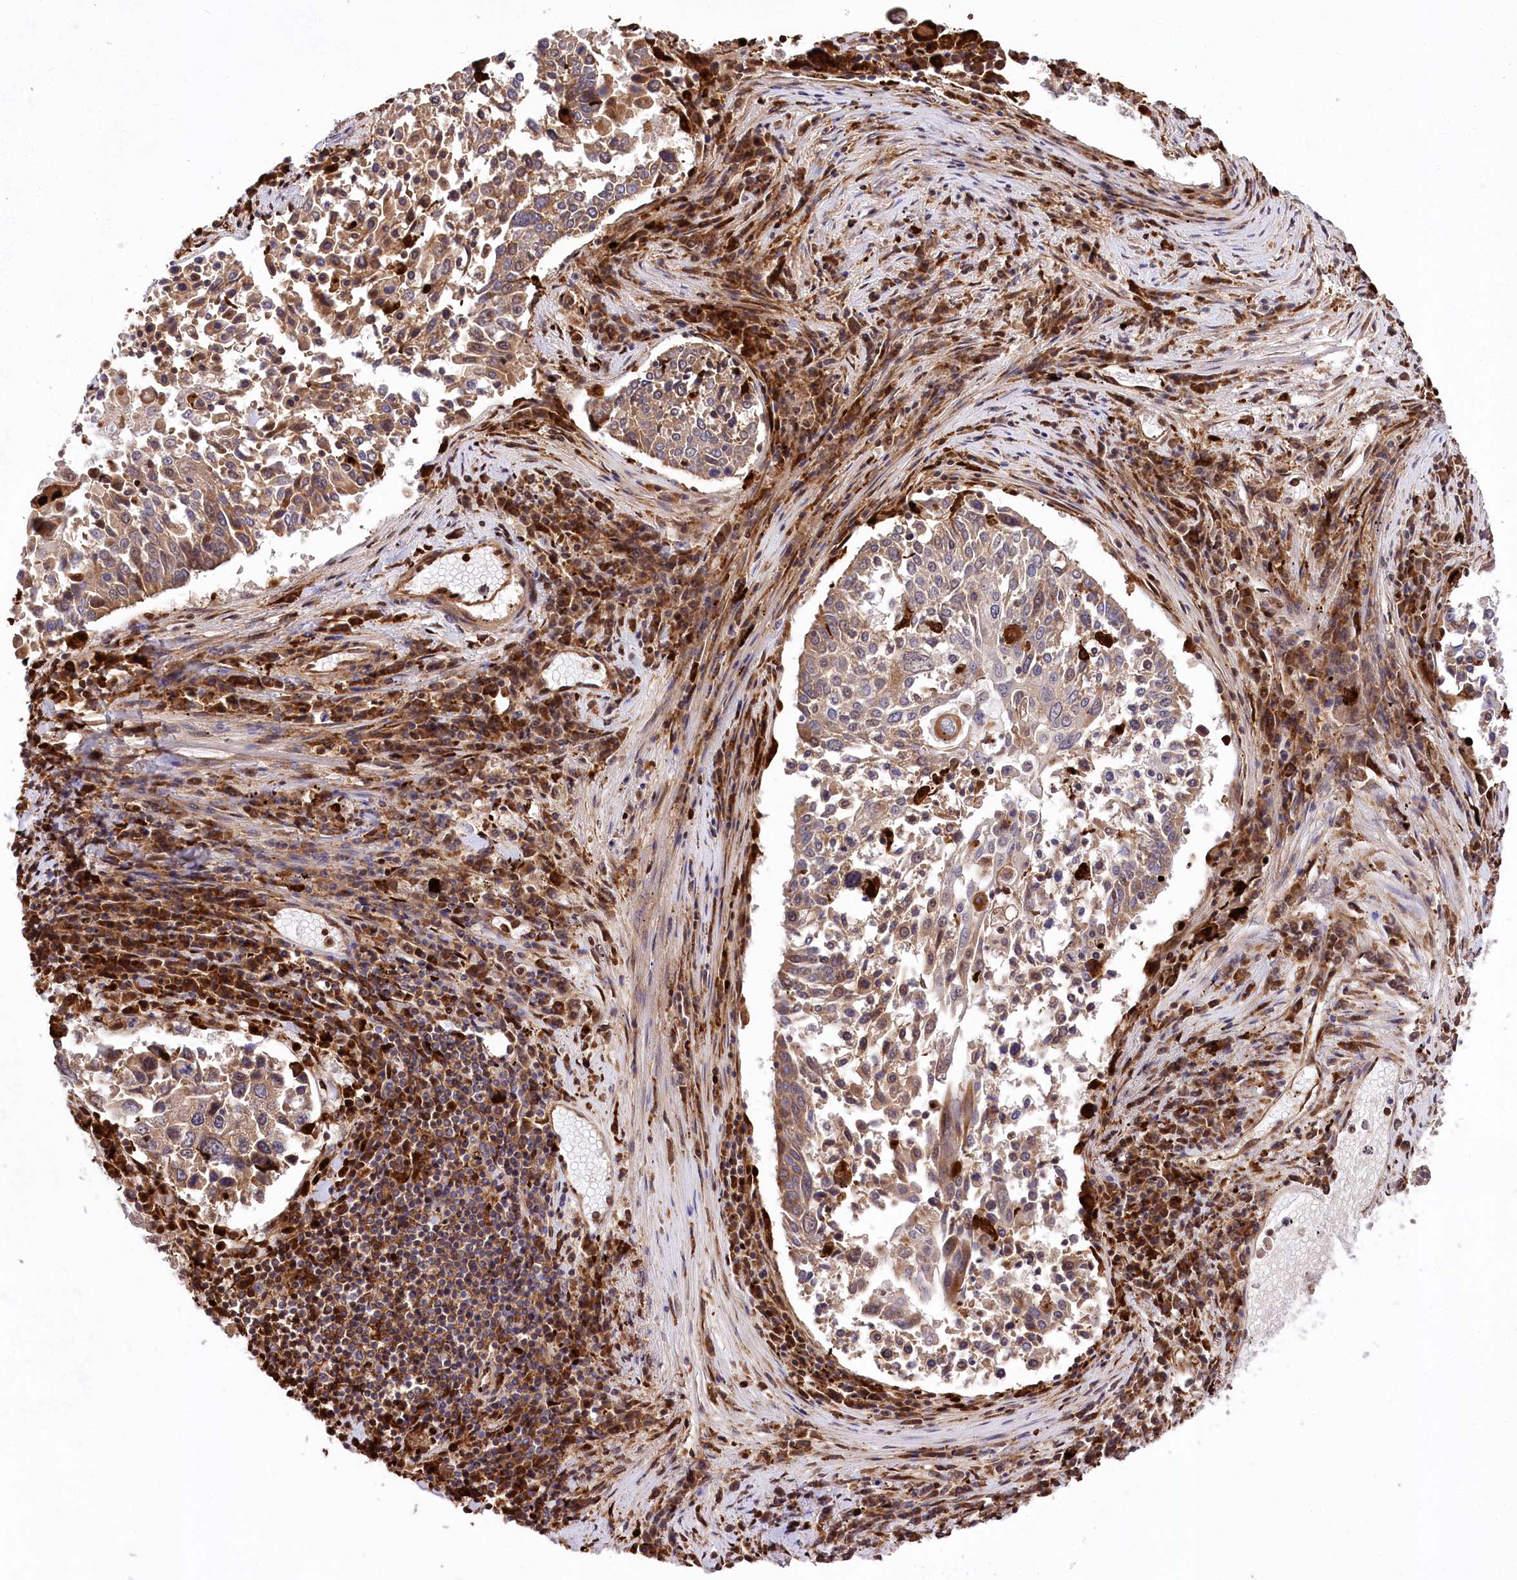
{"staining": {"intensity": "moderate", "quantity": ">75%", "location": "cytoplasmic/membranous"}, "tissue": "lung cancer", "cell_type": "Tumor cells", "image_type": "cancer", "snomed": [{"axis": "morphology", "description": "Squamous cell carcinoma, NOS"}, {"axis": "topography", "description": "Lung"}], "caption": "IHC micrograph of squamous cell carcinoma (lung) stained for a protein (brown), which exhibits medium levels of moderate cytoplasmic/membranous positivity in approximately >75% of tumor cells.", "gene": "FIGN", "patient": {"sex": "male", "age": 65}}